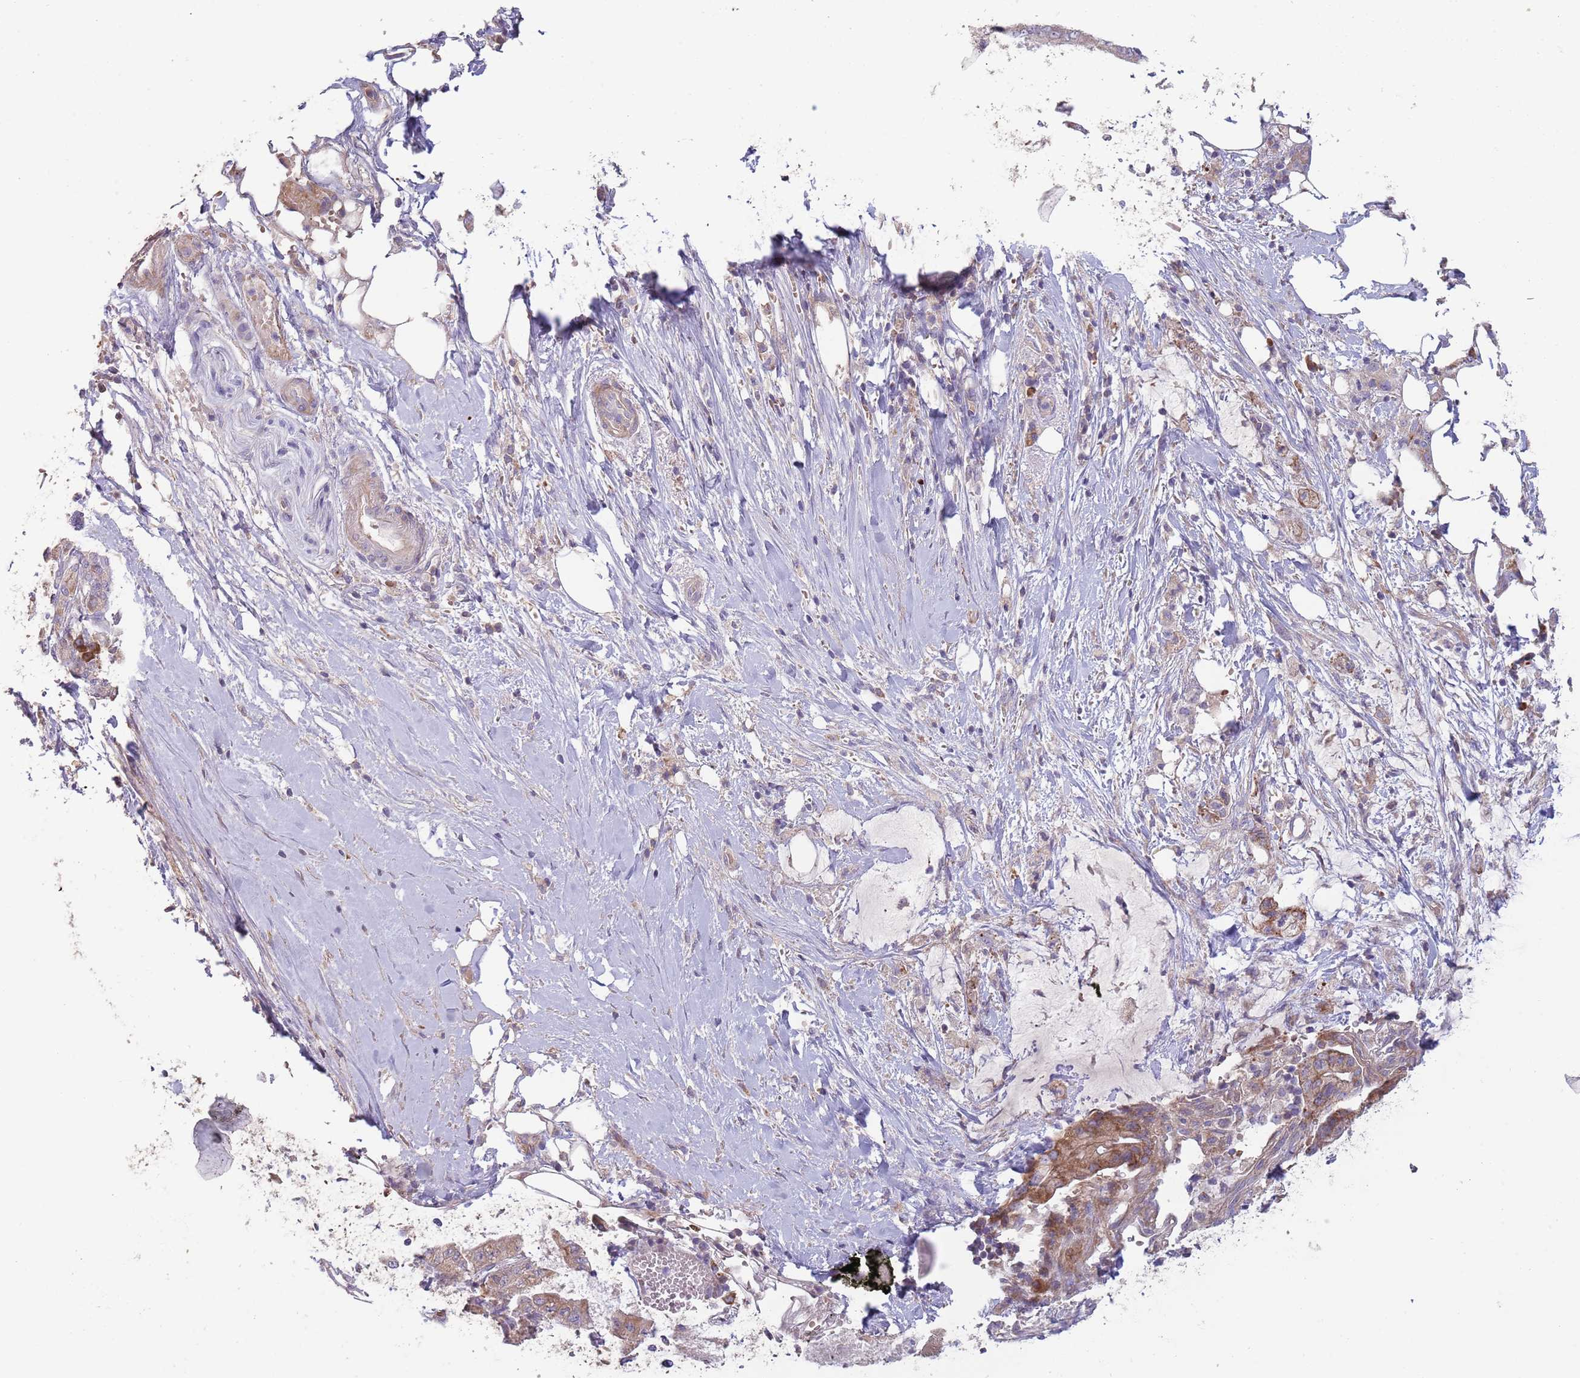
{"staining": {"intensity": "negative", "quantity": "none", "location": "none"}, "tissue": "pancreatic cancer", "cell_type": "Tumor cells", "image_type": "cancer", "snomed": [{"axis": "morphology", "description": "Adenocarcinoma, NOS"}, {"axis": "topography", "description": "Pancreas"}], "caption": "Immunohistochemistry (IHC) image of neoplastic tissue: human pancreatic cancer stained with DAB exhibits no significant protein positivity in tumor cells.", "gene": "SUSD1", "patient": {"sex": "male", "age": 44}}